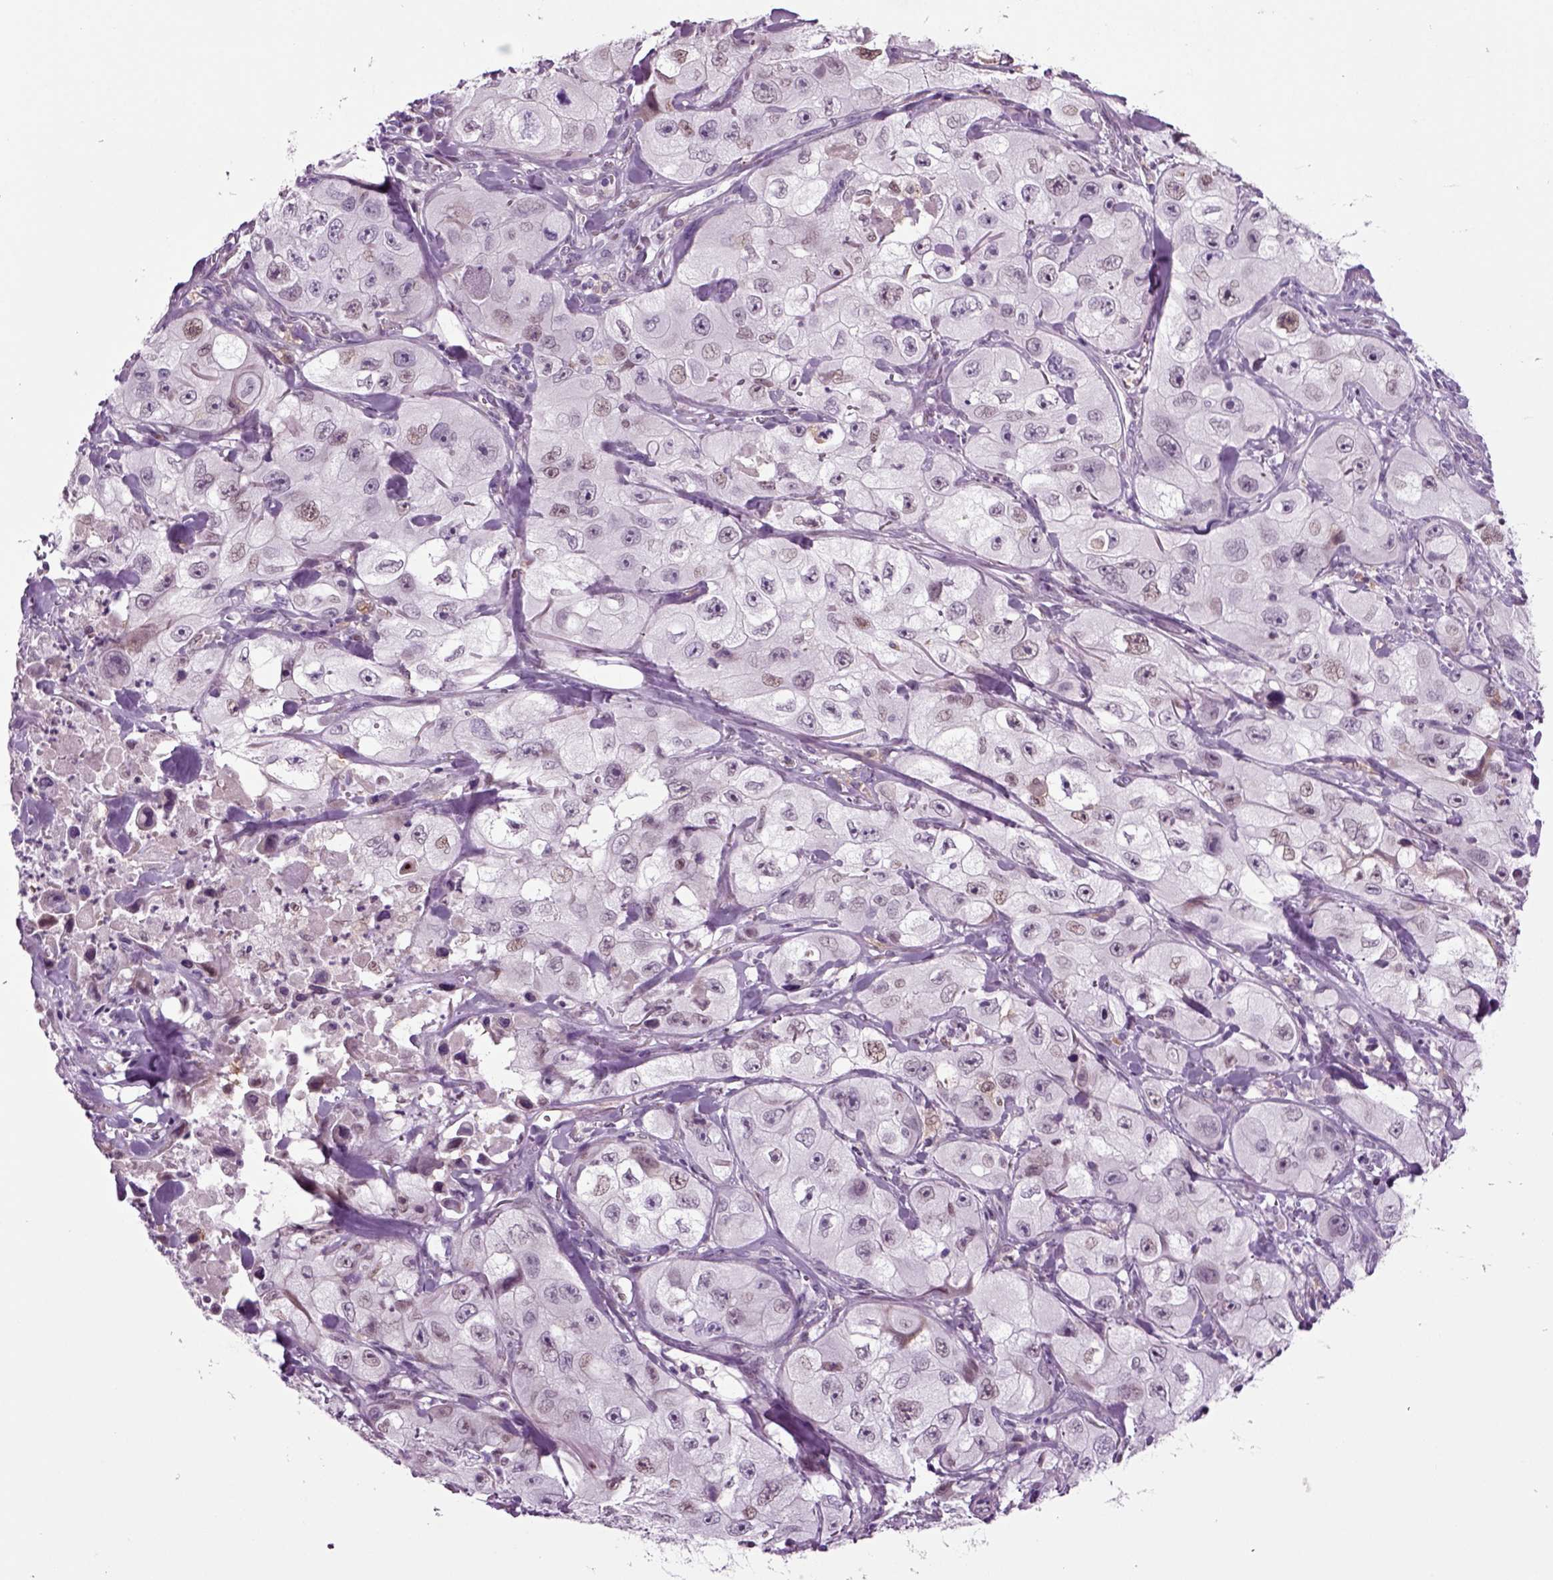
{"staining": {"intensity": "weak", "quantity": "<25%", "location": "nuclear"}, "tissue": "skin cancer", "cell_type": "Tumor cells", "image_type": "cancer", "snomed": [{"axis": "morphology", "description": "Squamous cell carcinoma, NOS"}, {"axis": "topography", "description": "Skin"}, {"axis": "topography", "description": "Subcutis"}], "caption": "This is an immunohistochemistry (IHC) image of skin squamous cell carcinoma. There is no expression in tumor cells.", "gene": "ARID3A", "patient": {"sex": "male", "age": 73}}